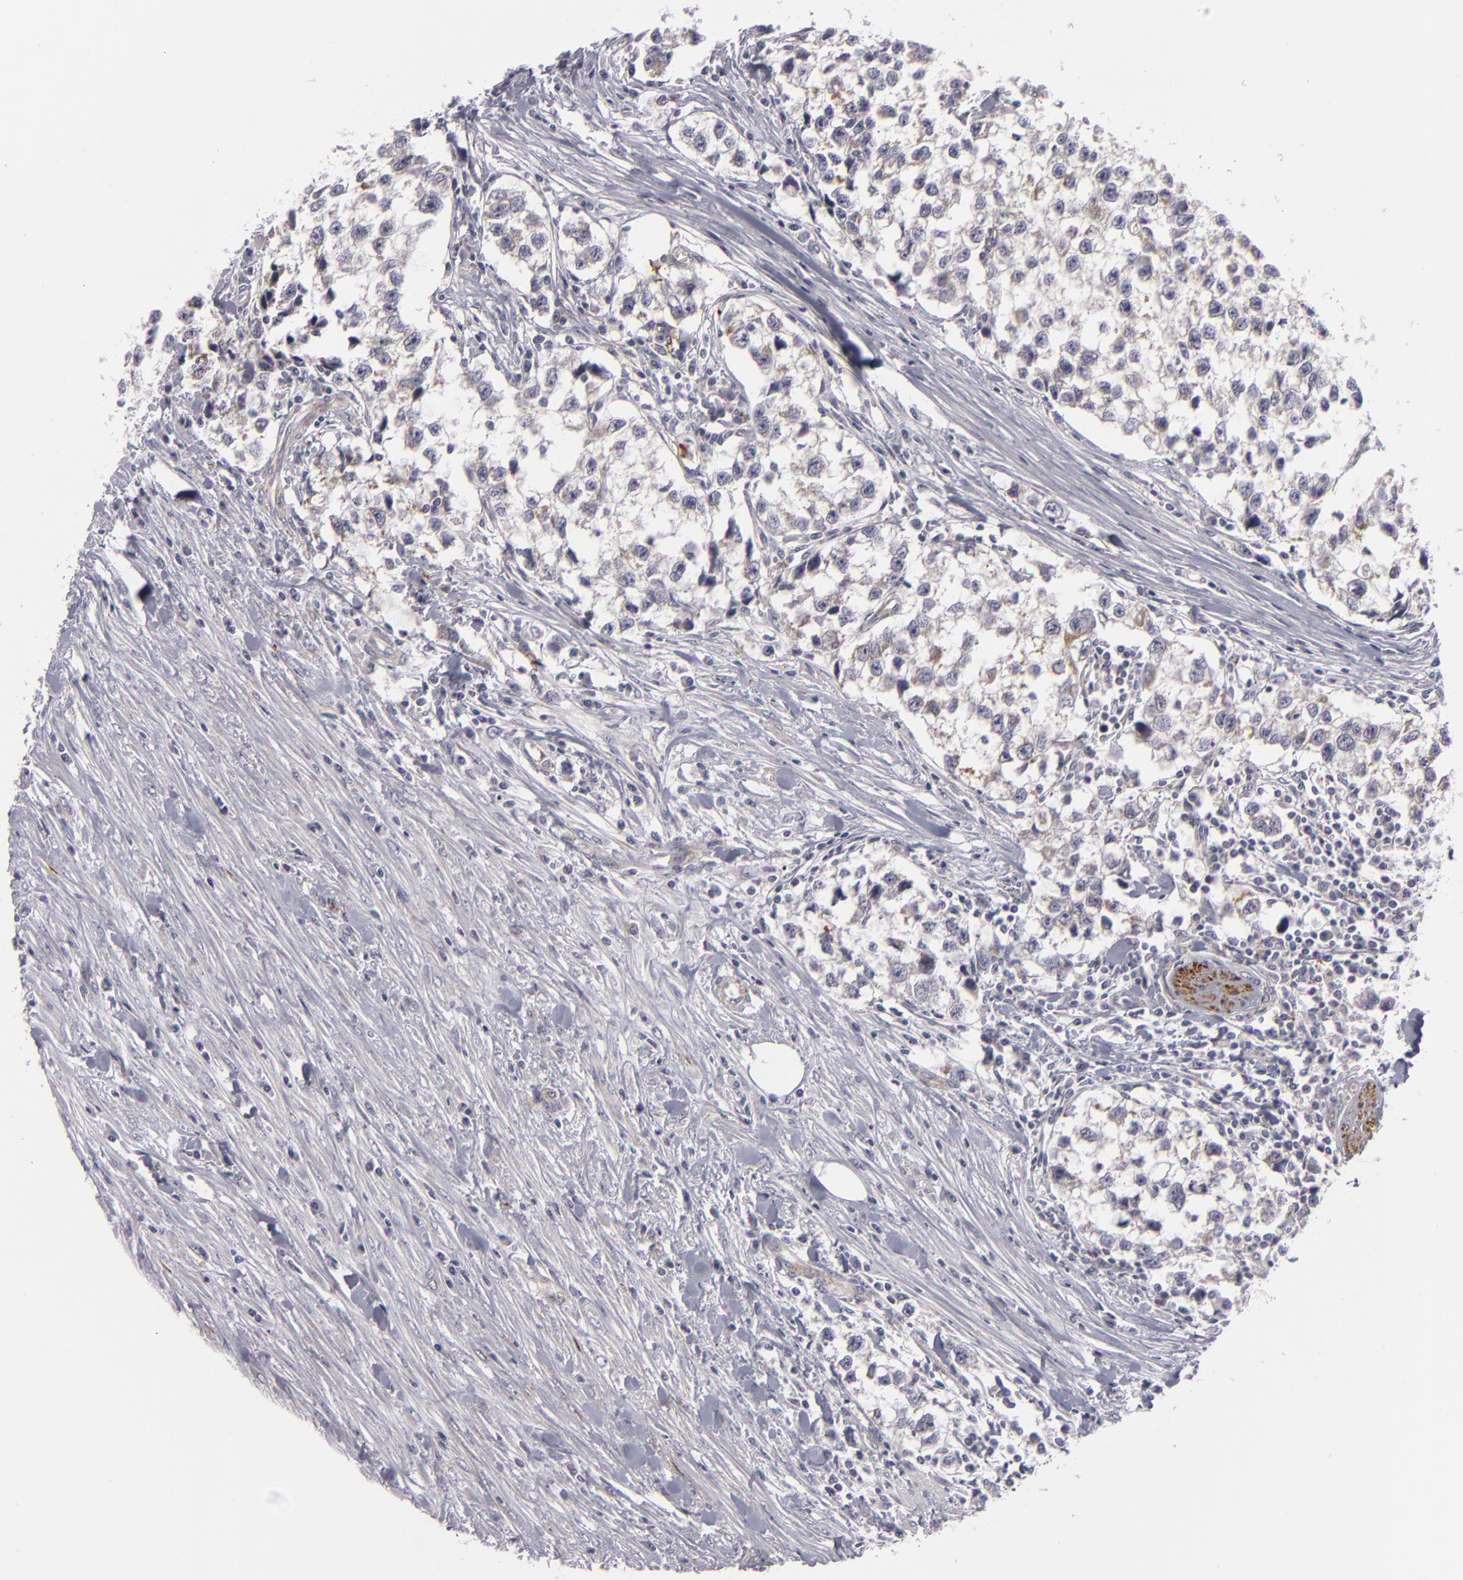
{"staining": {"intensity": "negative", "quantity": "none", "location": "none"}, "tissue": "testis cancer", "cell_type": "Tumor cells", "image_type": "cancer", "snomed": [{"axis": "morphology", "description": "Seminoma, NOS"}, {"axis": "morphology", "description": "Carcinoma, Embryonal, NOS"}, {"axis": "topography", "description": "Testis"}], "caption": "Tumor cells are negative for protein expression in human embryonal carcinoma (testis). The staining was performed using DAB (3,3'-diaminobenzidine) to visualize the protein expression in brown, while the nuclei were stained in blue with hematoxylin (Magnification: 20x).", "gene": "ALCAM", "patient": {"sex": "male", "age": 30}}